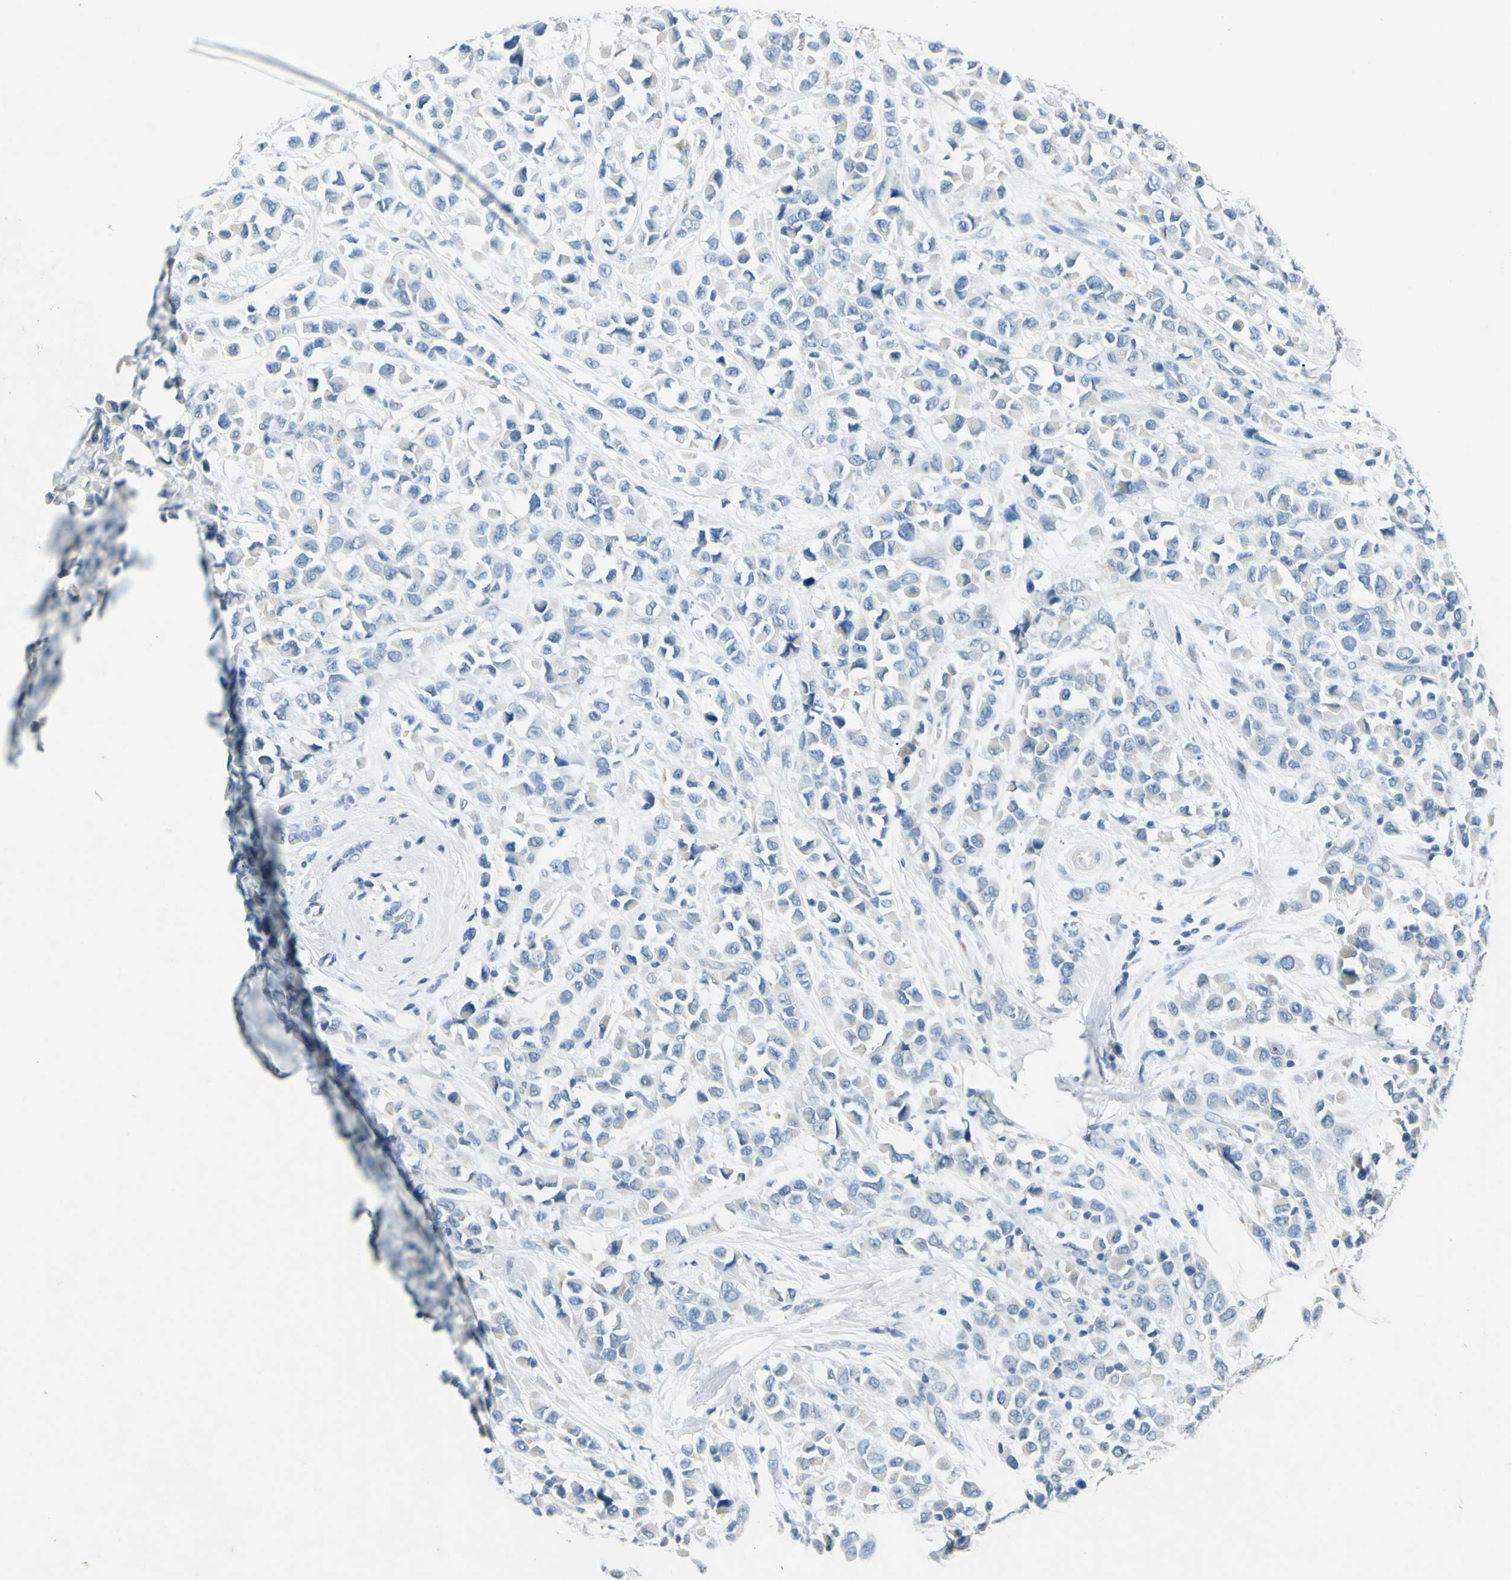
{"staining": {"intensity": "weak", "quantity": "<25%", "location": "cytoplasmic/membranous"}, "tissue": "breast cancer", "cell_type": "Tumor cells", "image_type": "cancer", "snomed": [{"axis": "morphology", "description": "Duct carcinoma"}, {"axis": "topography", "description": "Breast"}], "caption": "Tumor cells show no significant protein expression in intraductal carcinoma (breast).", "gene": "CDH10", "patient": {"sex": "female", "age": 61}}